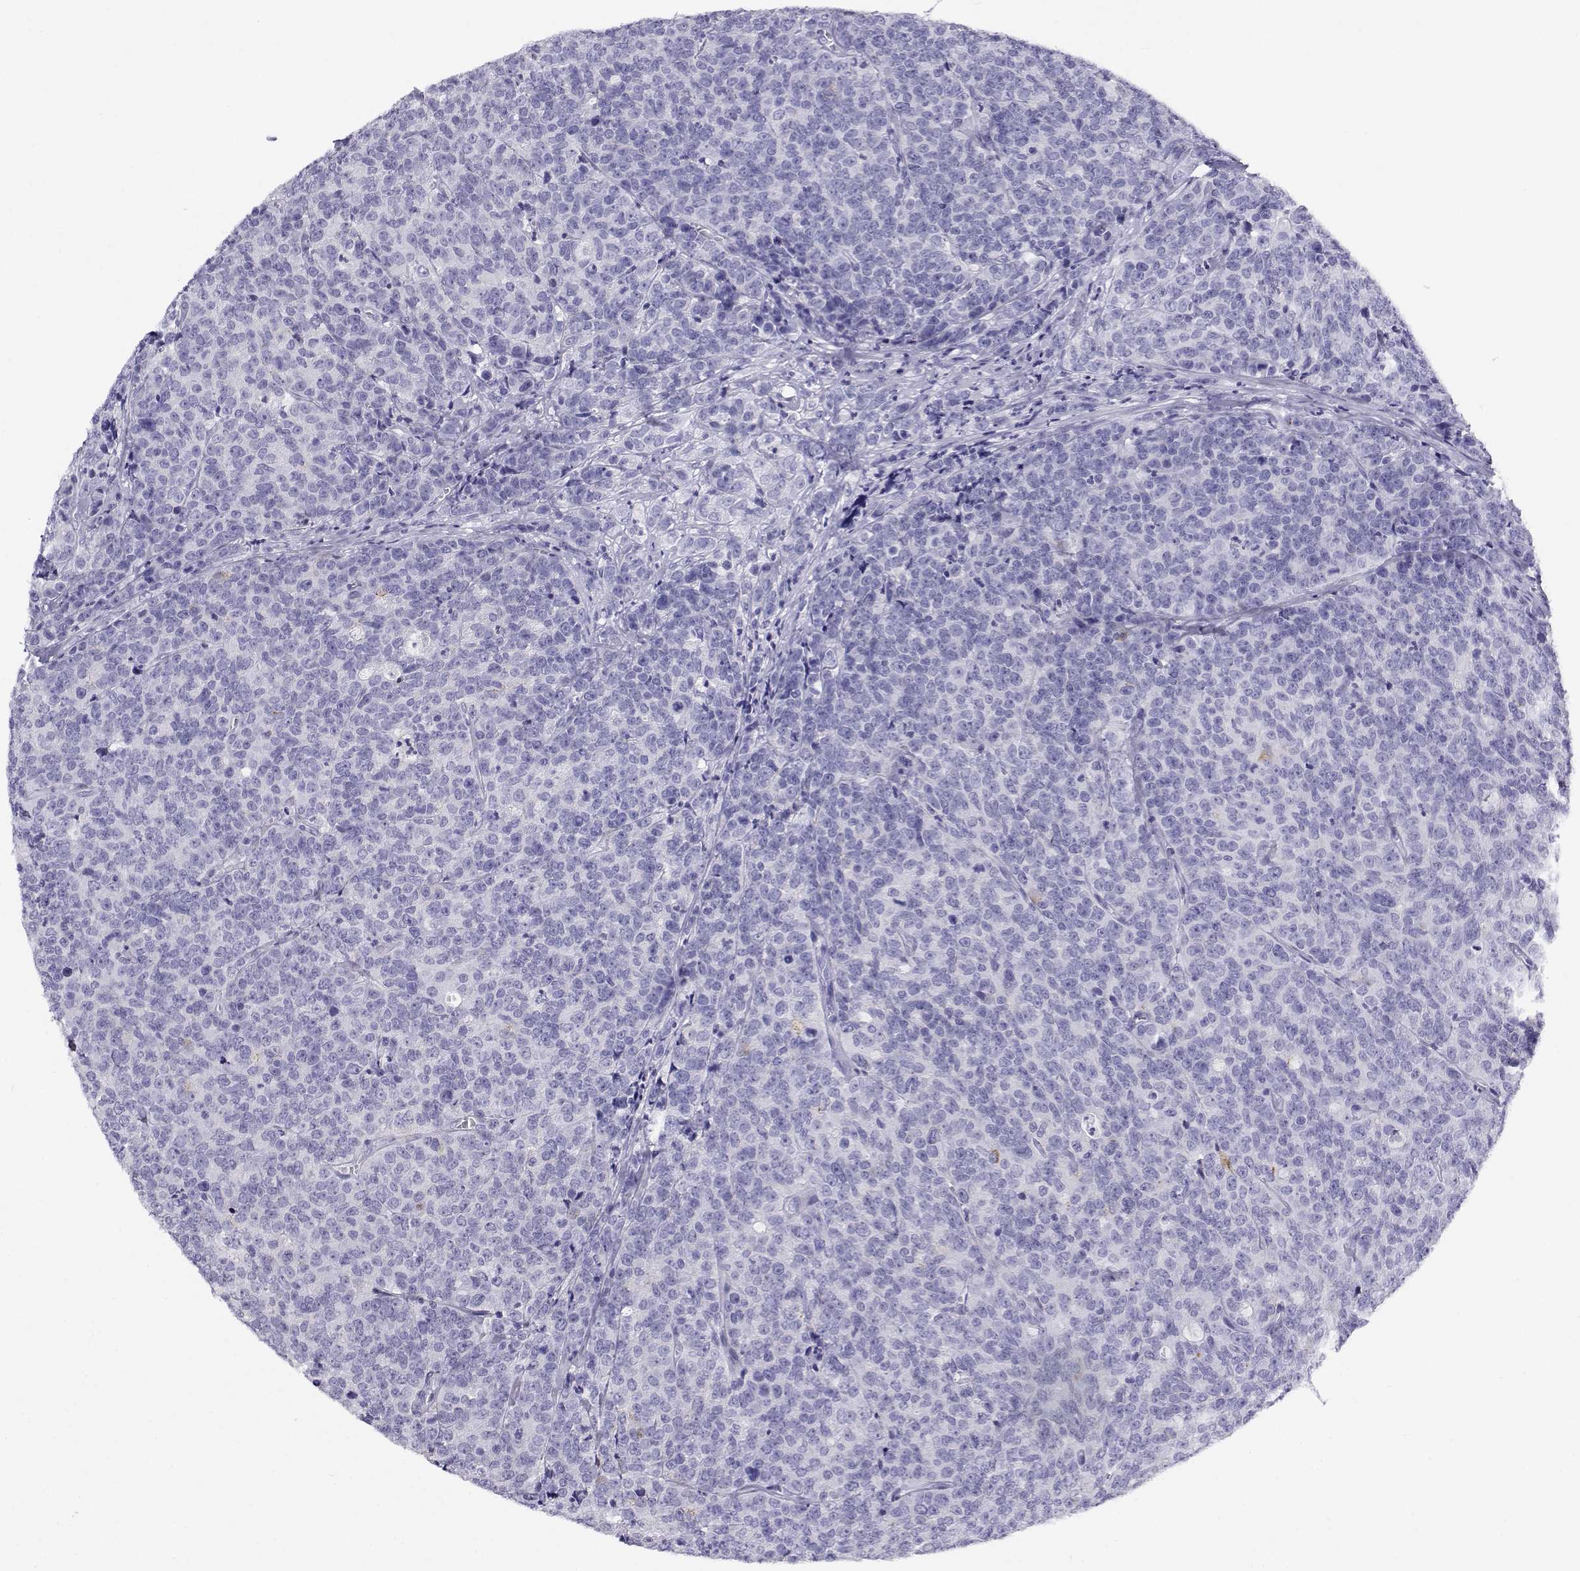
{"staining": {"intensity": "negative", "quantity": "none", "location": "none"}, "tissue": "prostate cancer", "cell_type": "Tumor cells", "image_type": "cancer", "snomed": [{"axis": "morphology", "description": "Adenocarcinoma, NOS"}, {"axis": "topography", "description": "Prostate"}], "caption": "The immunohistochemistry photomicrograph has no significant expression in tumor cells of prostate adenocarcinoma tissue.", "gene": "RHOXF2", "patient": {"sex": "male", "age": 67}}